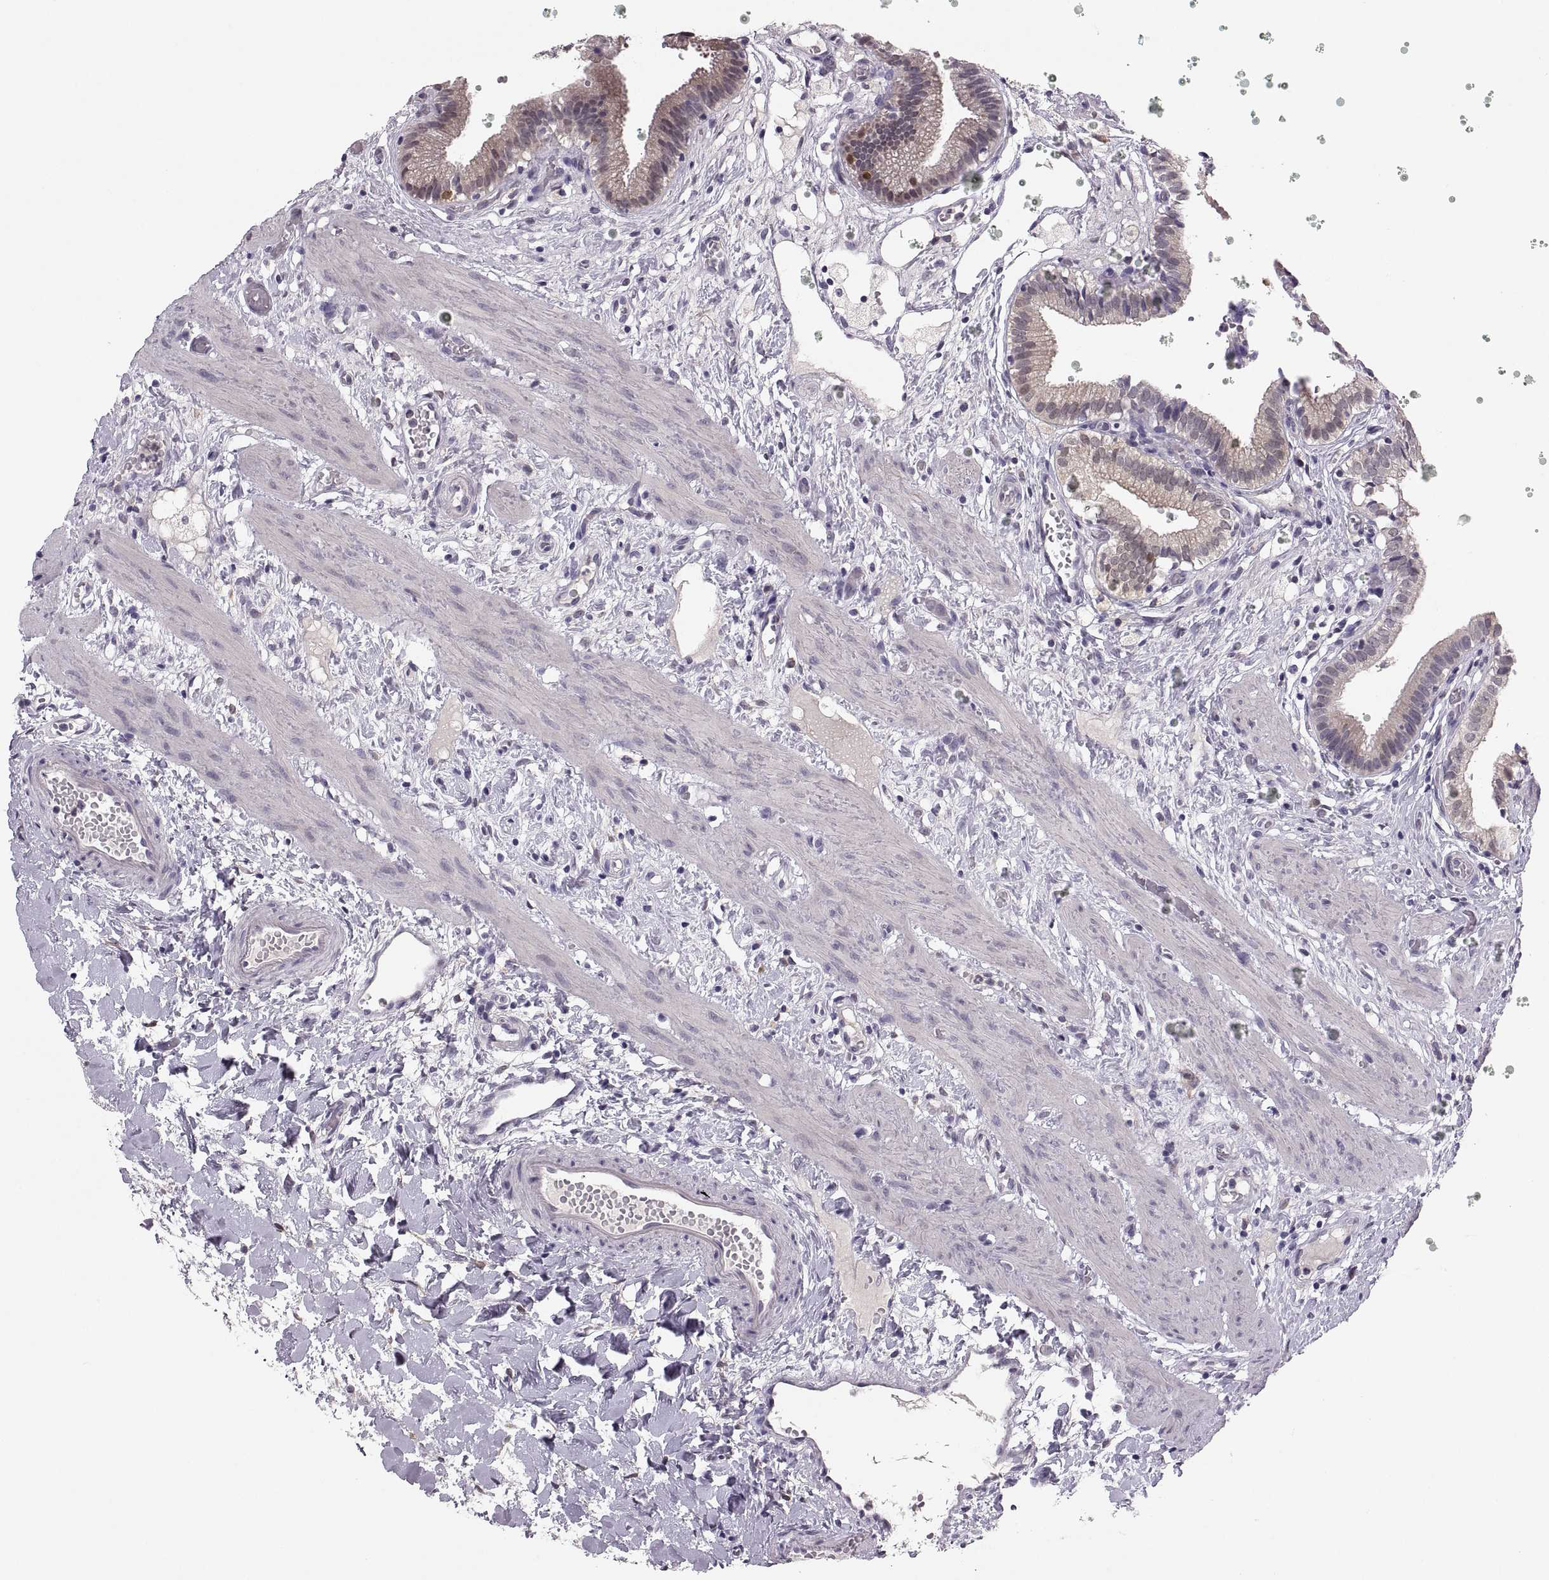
{"staining": {"intensity": "moderate", "quantity": "25%-75%", "location": "cytoplasmic/membranous"}, "tissue": "gallbladder", "cell_type": "Glandular cells", "image_type": "normal", "snomed": [{"axis": "morphology", "description": "Normal tissue, NOS"}, {"axis": "topography", "description": "Gallbladder"}], "caption": "About 25%-75% of glandular cells in unremarkable human gallbladder display moderate cytoplasmic/membranous protein expression as visualized by brown immunohistochemical staining.", "gene": "ADH6", "patient": {"sex": "female", "age": 24}}